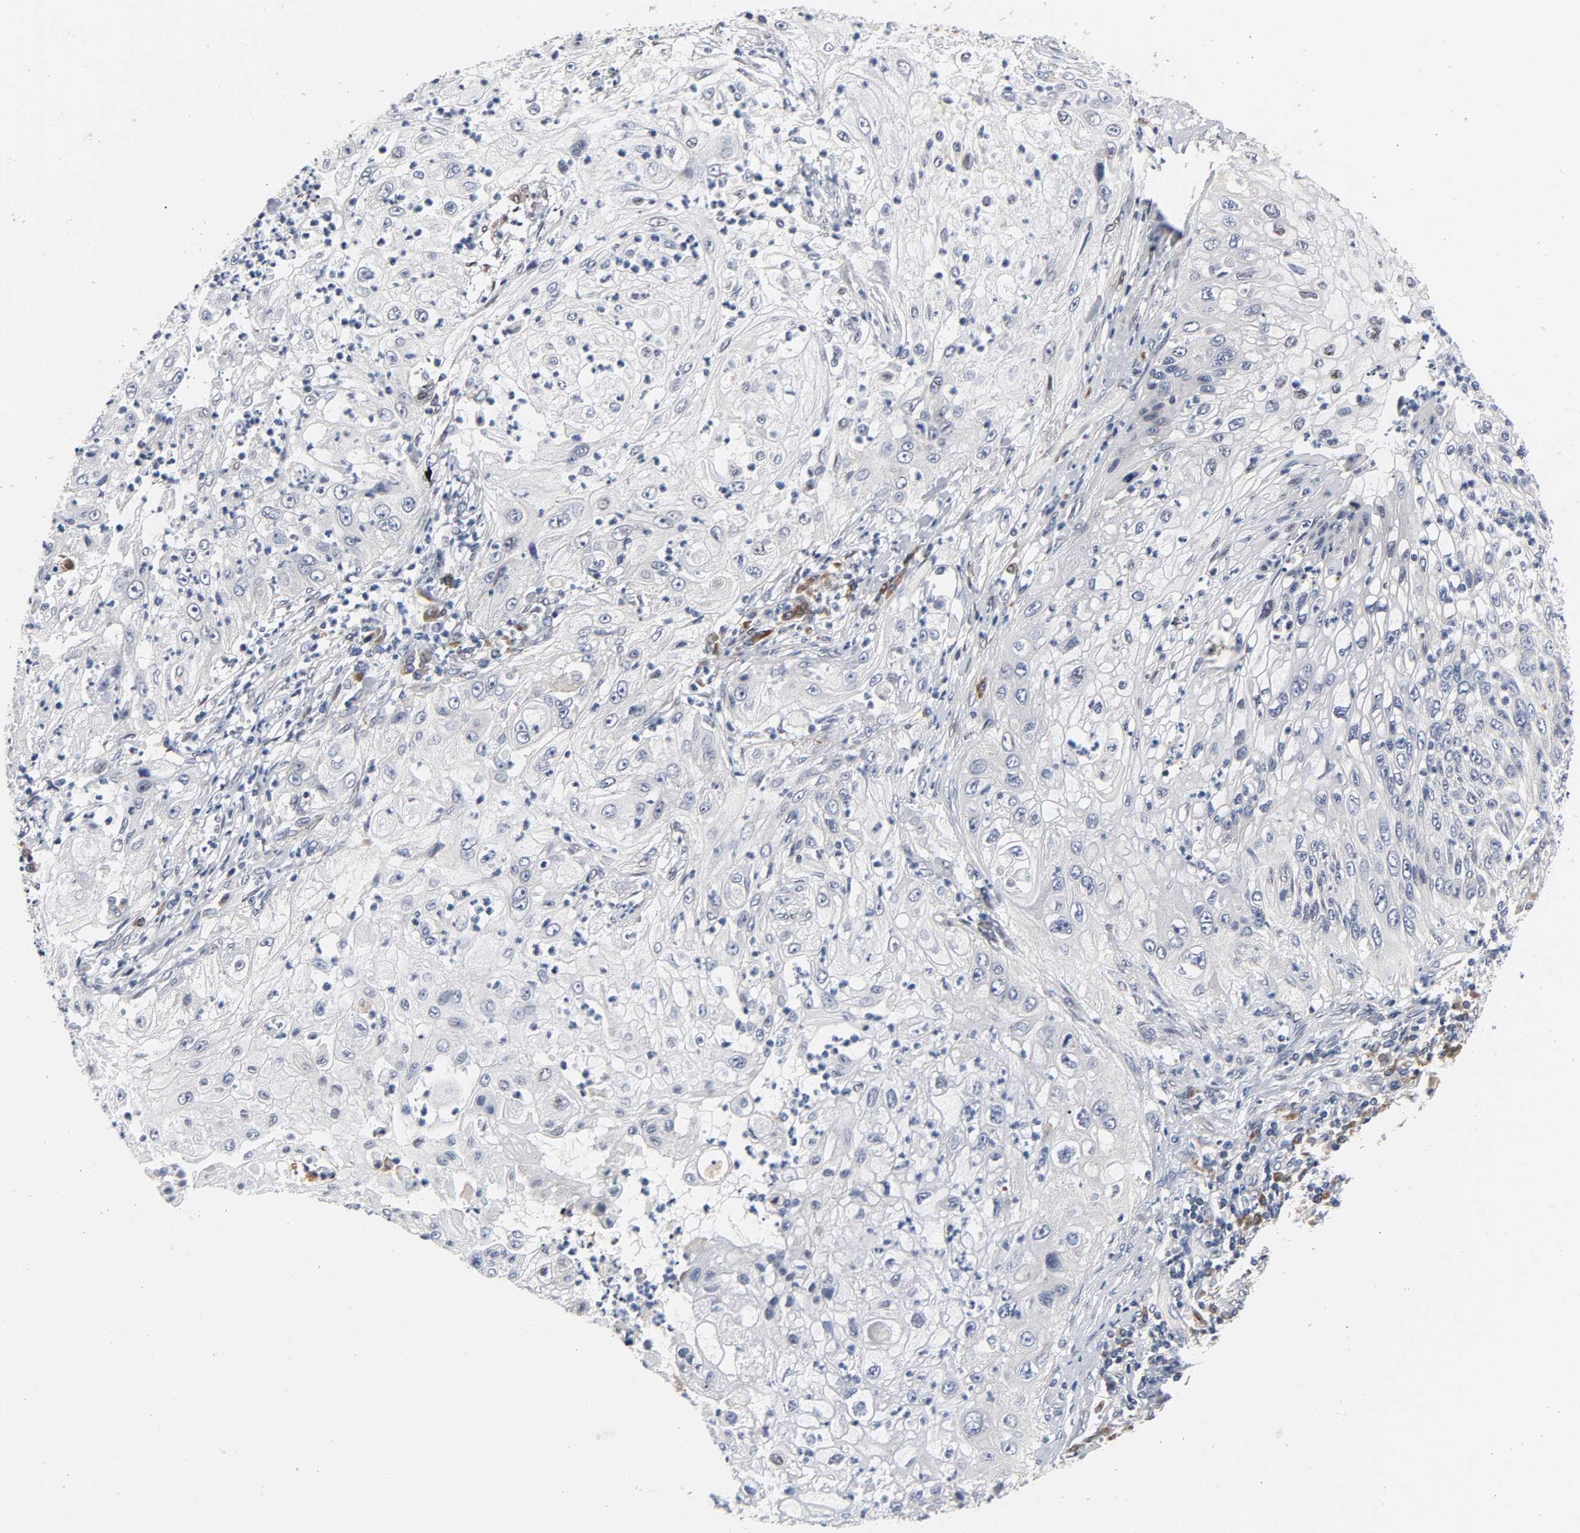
{"staining": {"intensity": "negative", "quantity": "none", "location": "none"}, "tissue": "lung cancer", "cell_type": "Tumor cells", "image_type": "cancer", "snomed": [{"axis": "morphology", "description": "Inflammation, NOS"}, {"axis": "morphology", "description": "Squamous cell carcinoma, NOS"}, {"axis": "topography", "description": "Lymph node"}, {"axis": "topography", "description": "Soft tissue"}, {"axis": "topography", "description": "Lung"}], "caption": "Image shows no protein positivity in tumor cells of squamous cell carcinoma (lung) tissue.", "gene": "ASB6", "patient": {"sex": "male", "age": 66}}